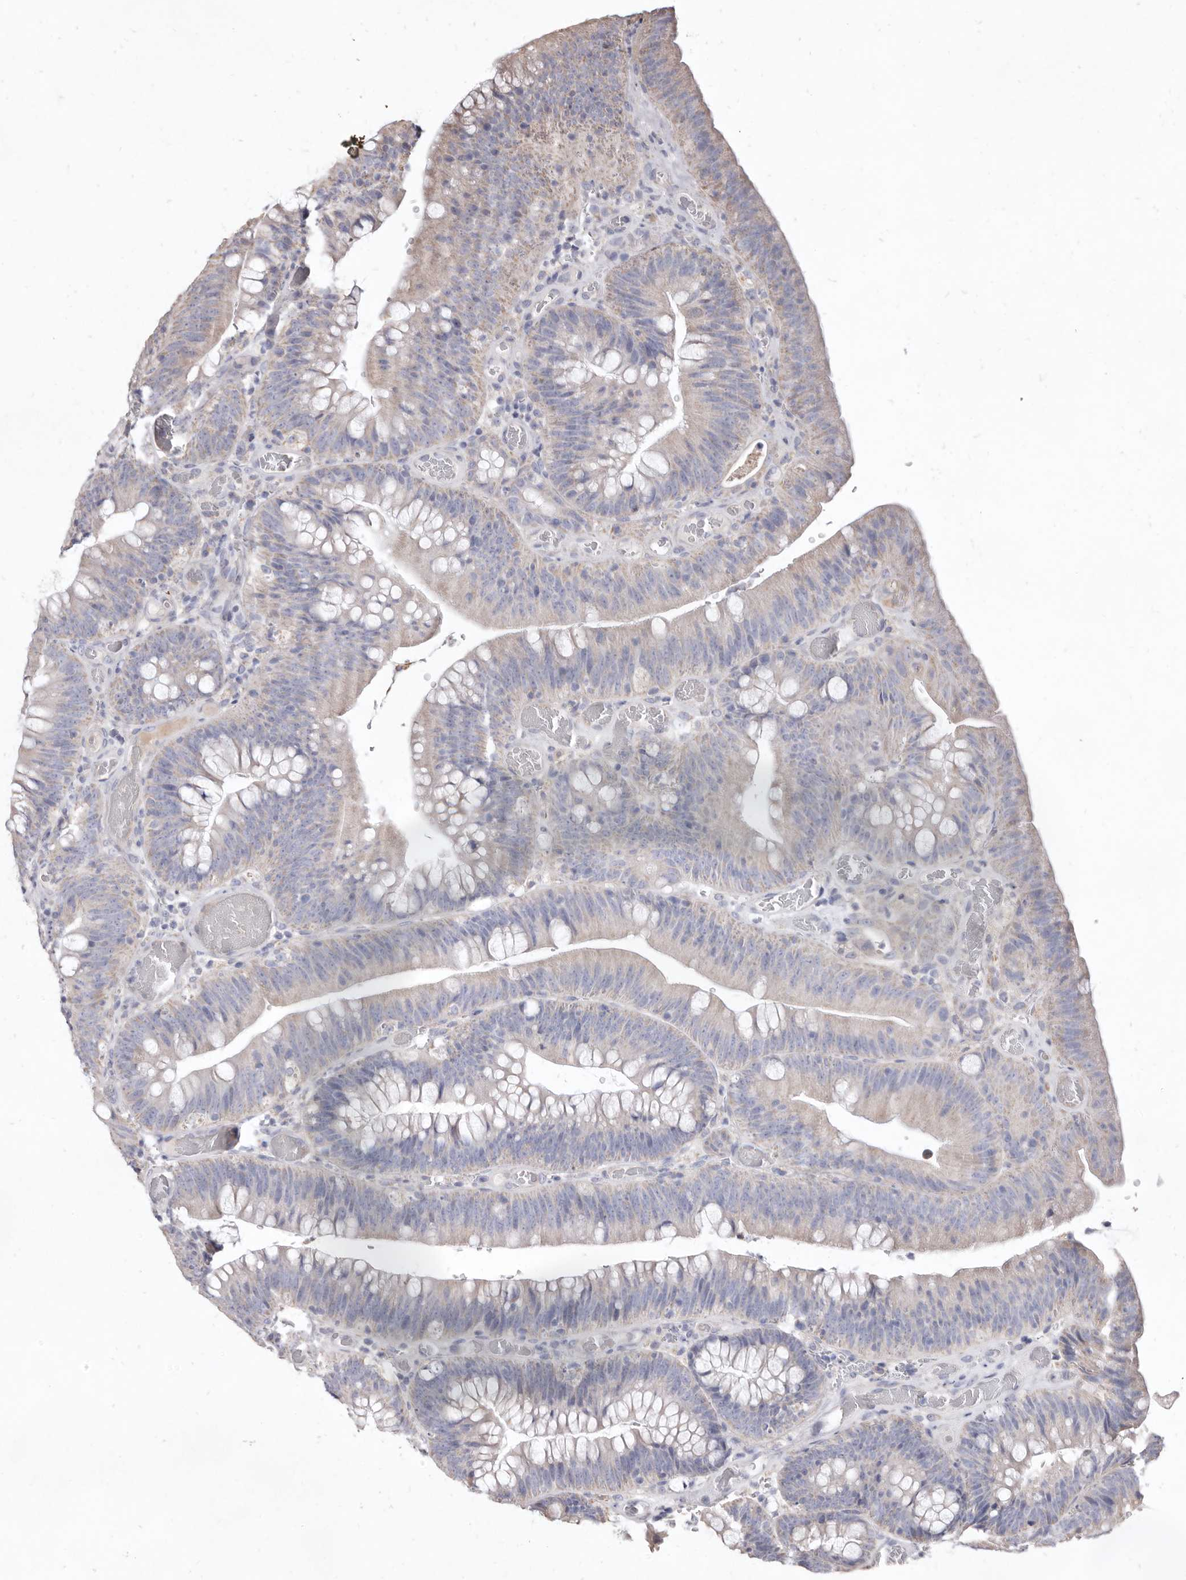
{"staining": {"intensity": "weak", "quantity": "<25%", "location": "cytoplasmic/membranous"}, "tissue": "colorectal cancer", "cell_type": "Tumor cells", "image_type": "cancer", "snomed": [{"axis": "morphology", "description": "Normal tissue, NOS"}, {"axis": "topography", "description": "Colon"}], "caption": "Protein analysis of colorectal cancer shows no significant expression in tumor cells.", "gene": "CYP2E1", "patient": {"sex": "female", "age": 82}}